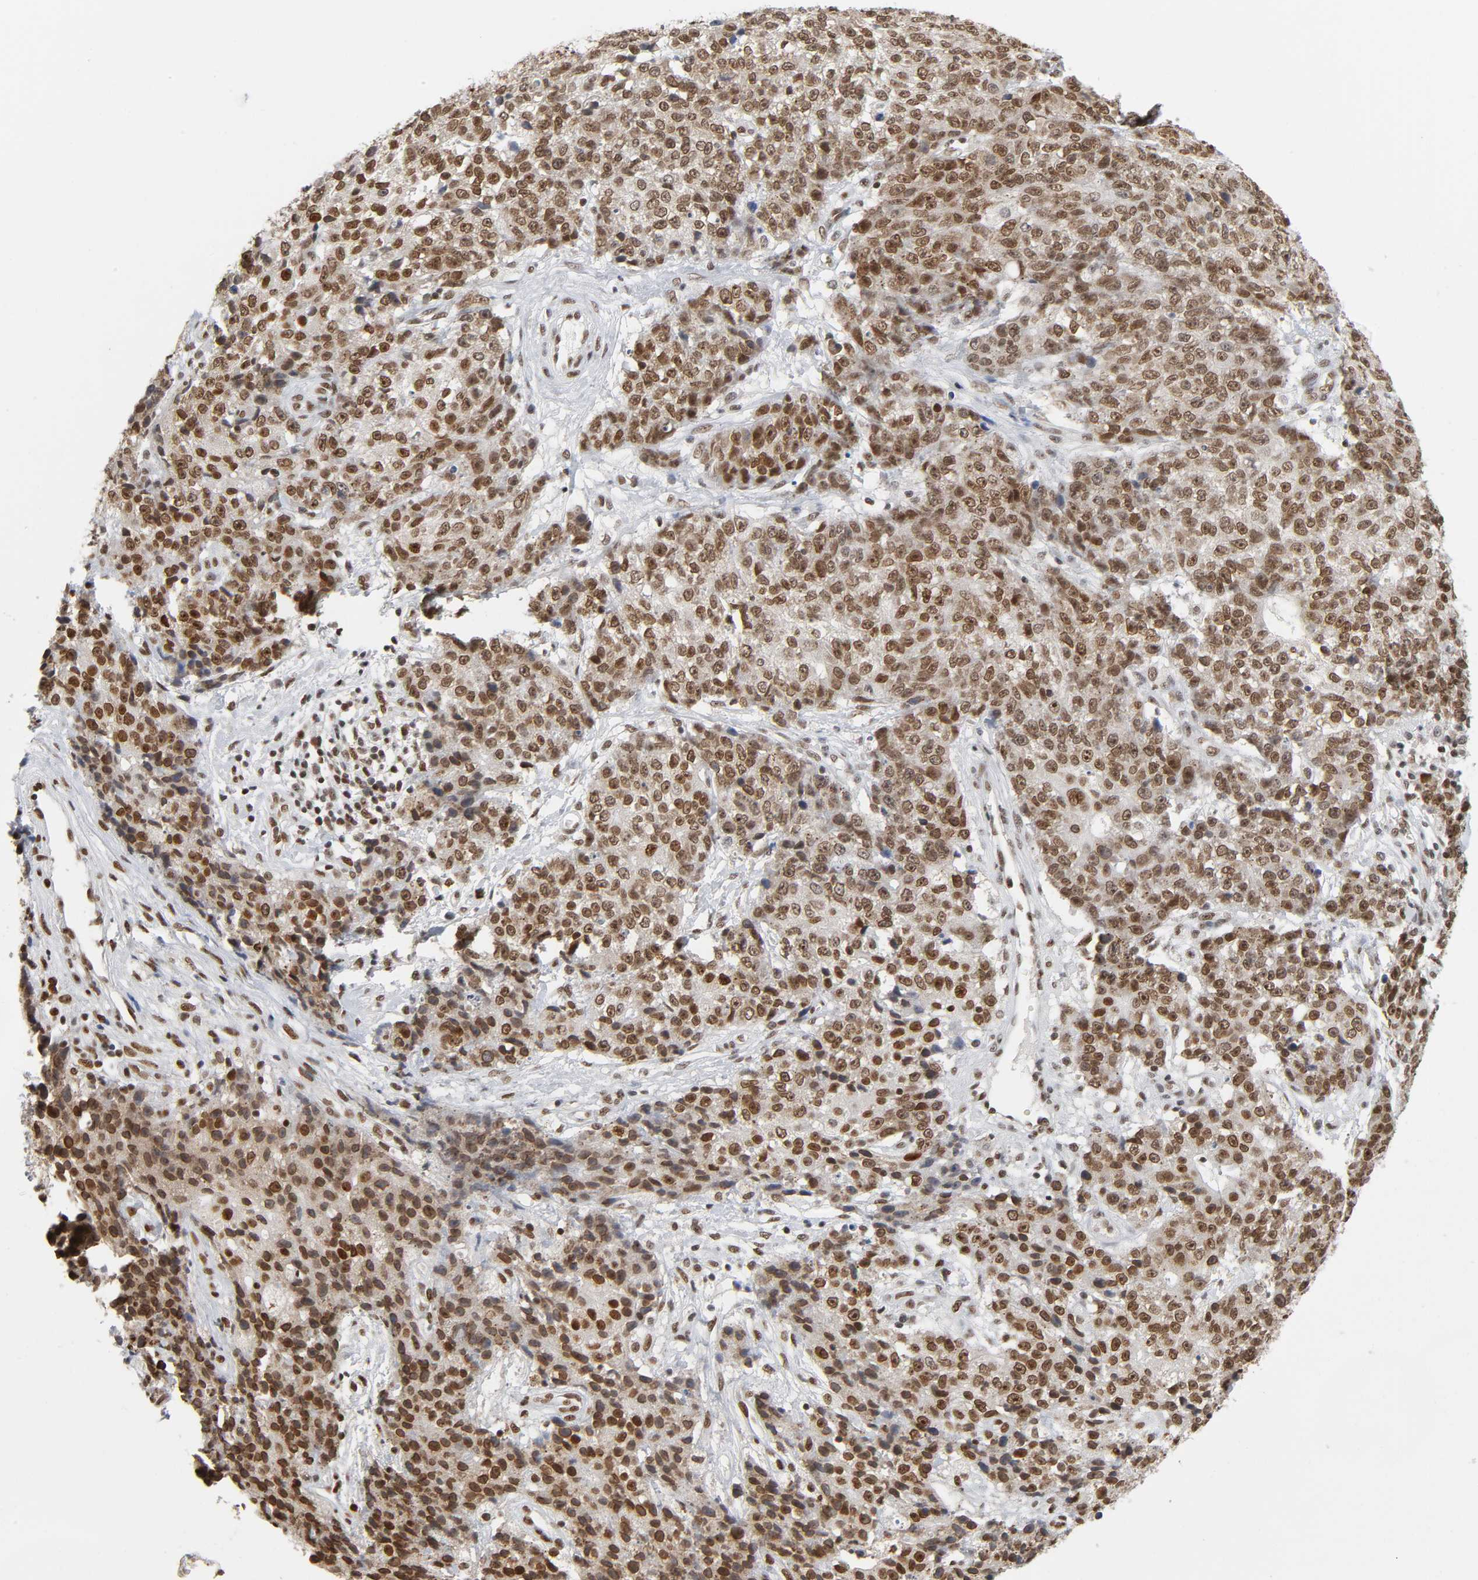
{"staining": {"intensity": "strong", "quantity": ">75%", "location": "nuclear"}, "tissue": "ovarian cancer", "cell_type": "Tumor cells", "image_type": "cancer", "snomed": [{"axis": "morphology", "description": "Carcinoma, endometroid"}, {"axis": "topography", "description": "Ovary"}], "caption": "Immunohistochemical staining of human endometroid carcinoma (ovarian) reveals strong nuclear protein expression in about >75% of tumor cells. Using DAB (3,3'-diaminobenzidine) (brown) and hematoxylin (blue) stains, captured at high magnification using brightfield microscopy.", "gene": "SUMO1", "patient": {"sex": "female", "age": 42}}